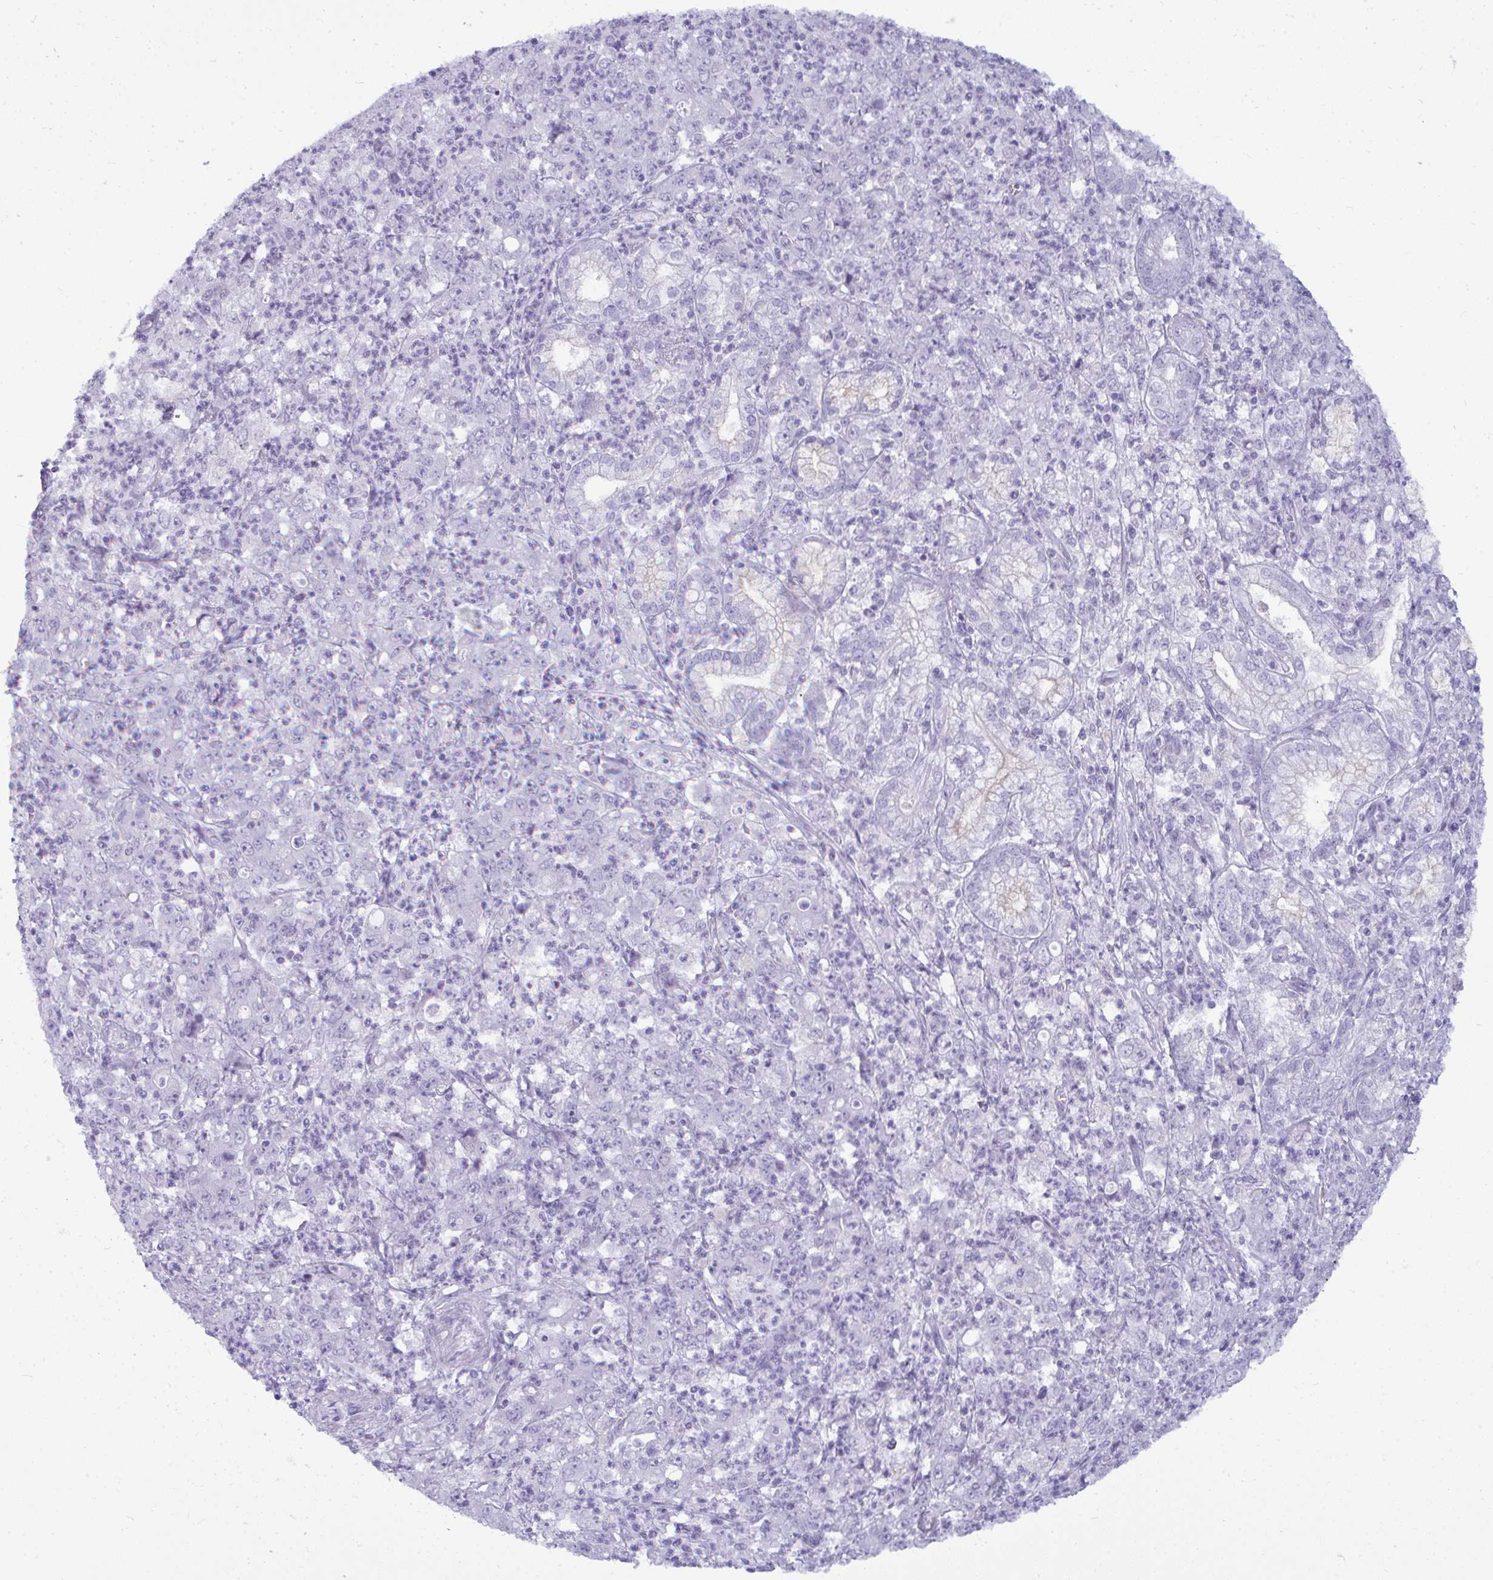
{"staining": {"intensity": "negative", "quantity": "none", "location": "none"}, "tissue": "stomach cancer", "cell_type": "Tumor cells", "image_type": "cancer", "snomed": [{"axis": "morphology", "description": "Adenocarcinoma, NOS"}, {"axis": "topography", "description": "Stomach, lower"}], "caption": "DAB immunohistochemical staining of stomach cancer shows no significant staining in tumor cells.", "gene": "ANKRD60", "patient": {"sex": "female", "age": 71}}